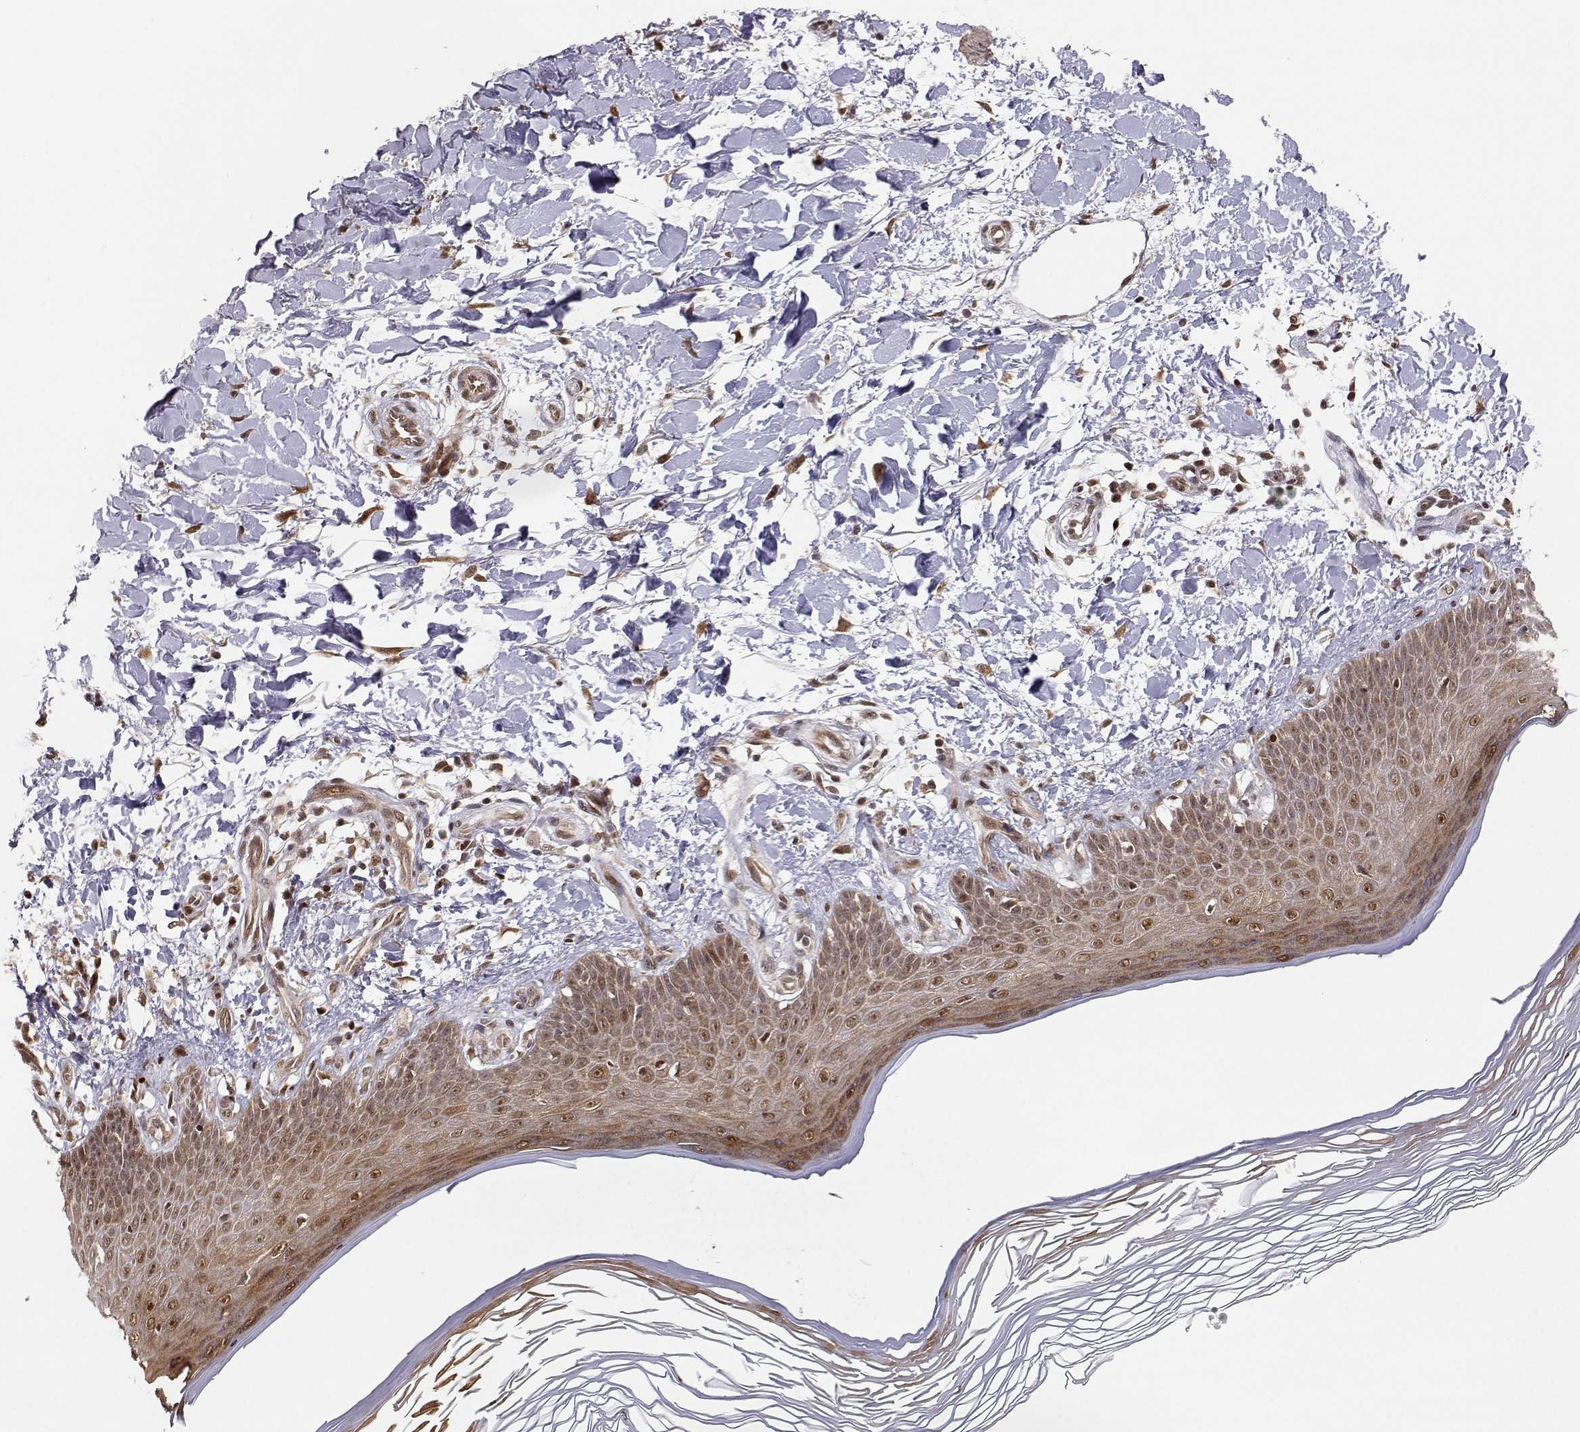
{"staining": {"intensity": "strong", "quantity": ">75%", "location": "cytoplasmic/membranous,nuclear"}, "tissue": "skin", "cell_type": "Fibroblasts", "image_type": "normal", "snomed": [{"axis": "morphology", "description": "Normal tissue, NOS"}, {"axis": "topography", "description": "Skin"}], "caption": "Immunohistochemistry (IHC) staining of benign skin, which demonstrates high levels of strong cytoplasmic/membranous,nuclear expression in approximately >75% of fibroblasts indicating strong cytoplasmic/membranous,nuclear protein positivity. The staining was performed using DAB (brown) for protein detection and nuclei were counterstained in hematoxylin (blue).", "gene": "BRCA1", "patient": {"sex": "female", "age": 62}}